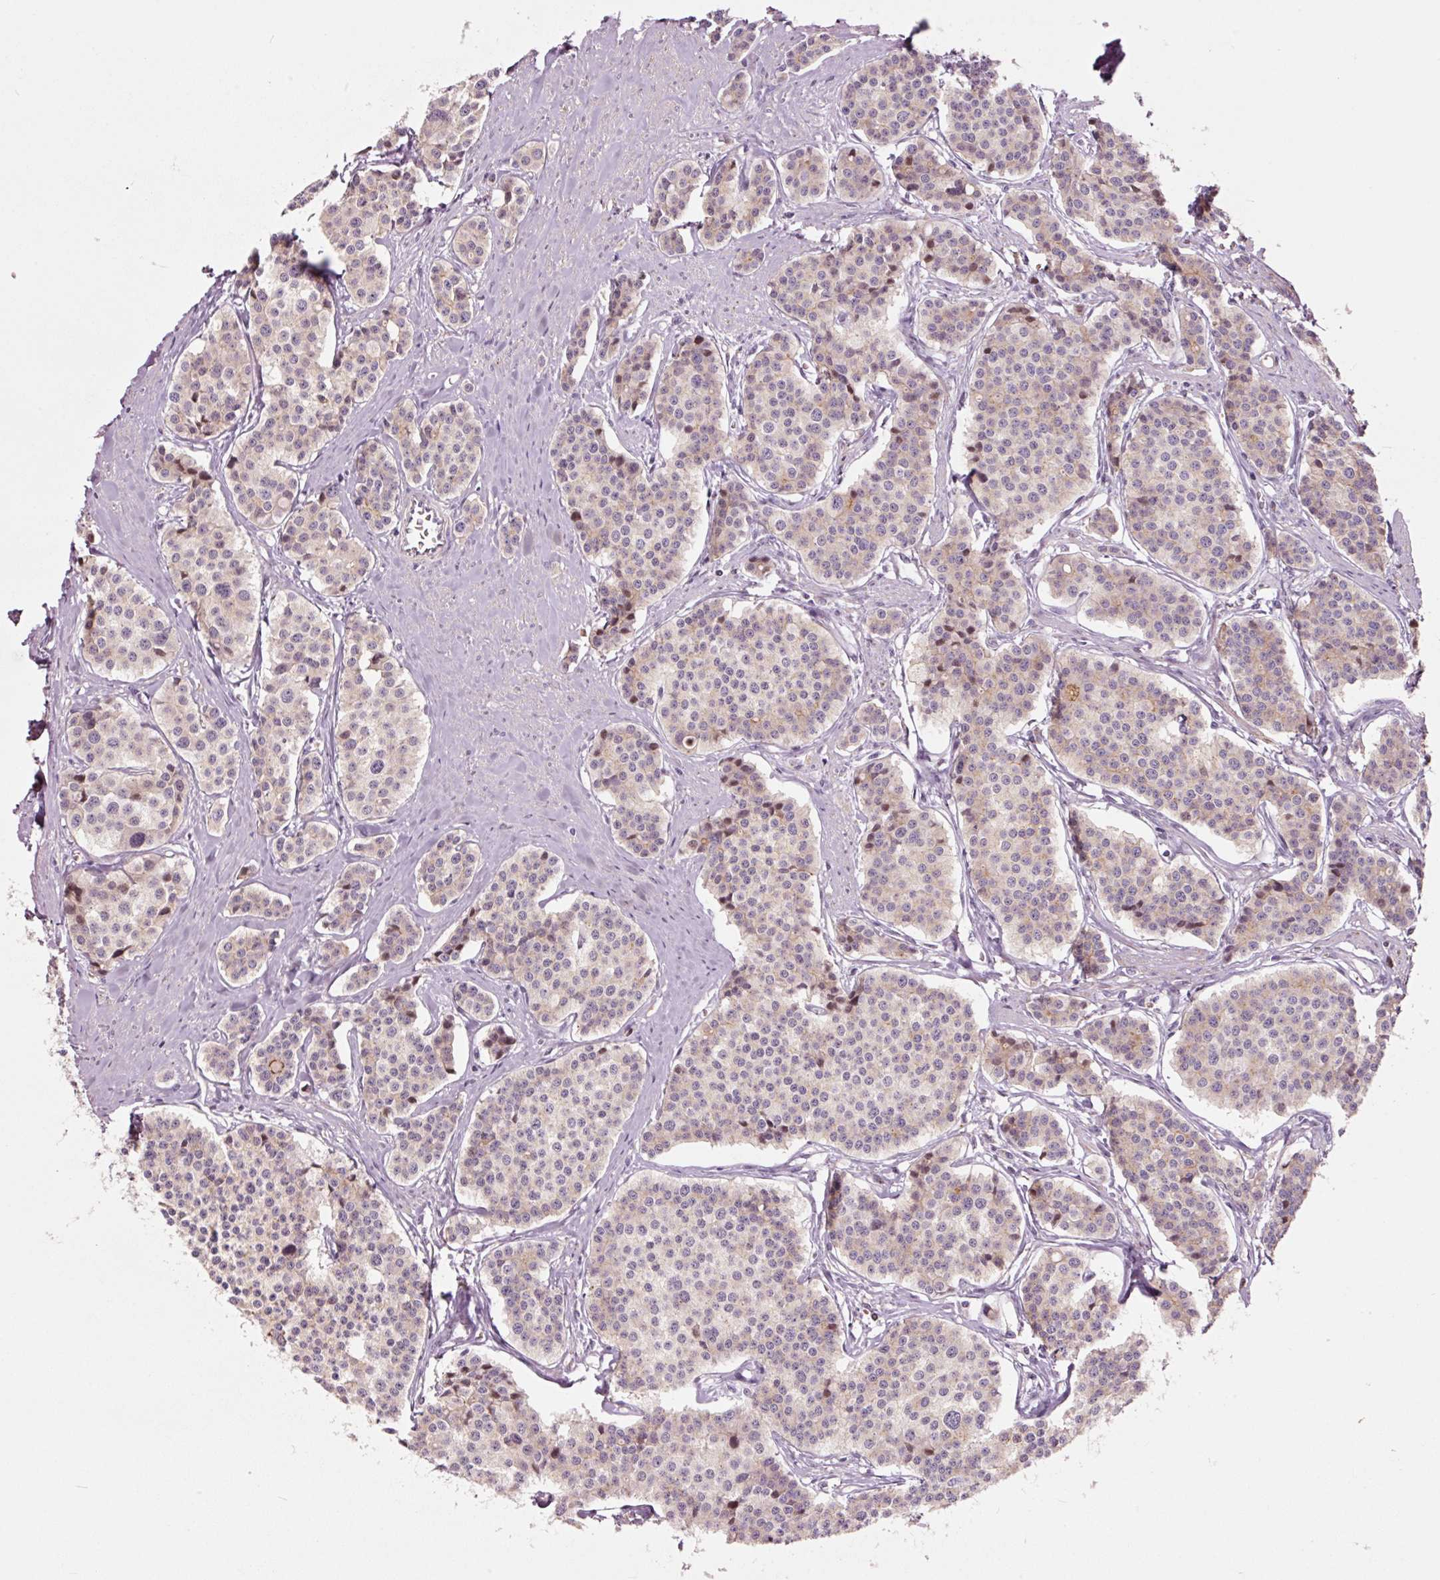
{"staining": {"intensity": "weak", "quantity": "<25%", "location": "cytoplasmic/membranous,nuclear"}, "tissue": "carcinoid", "cell_type": "Tumor cells", "image_type": "cancer", "snomed": [{"axis": "morphology", "description": "Carcinoid, malignant, NOS"}, {"axis": "topography", "description": "Small intestine"}], "caption": "This is an immunohistochemistry (IHC) image of human malignant carcinoid. There is no positivity in tumor cells.", "gene": "DAPP1", "patient": {"sex": "male", "age": 60}}